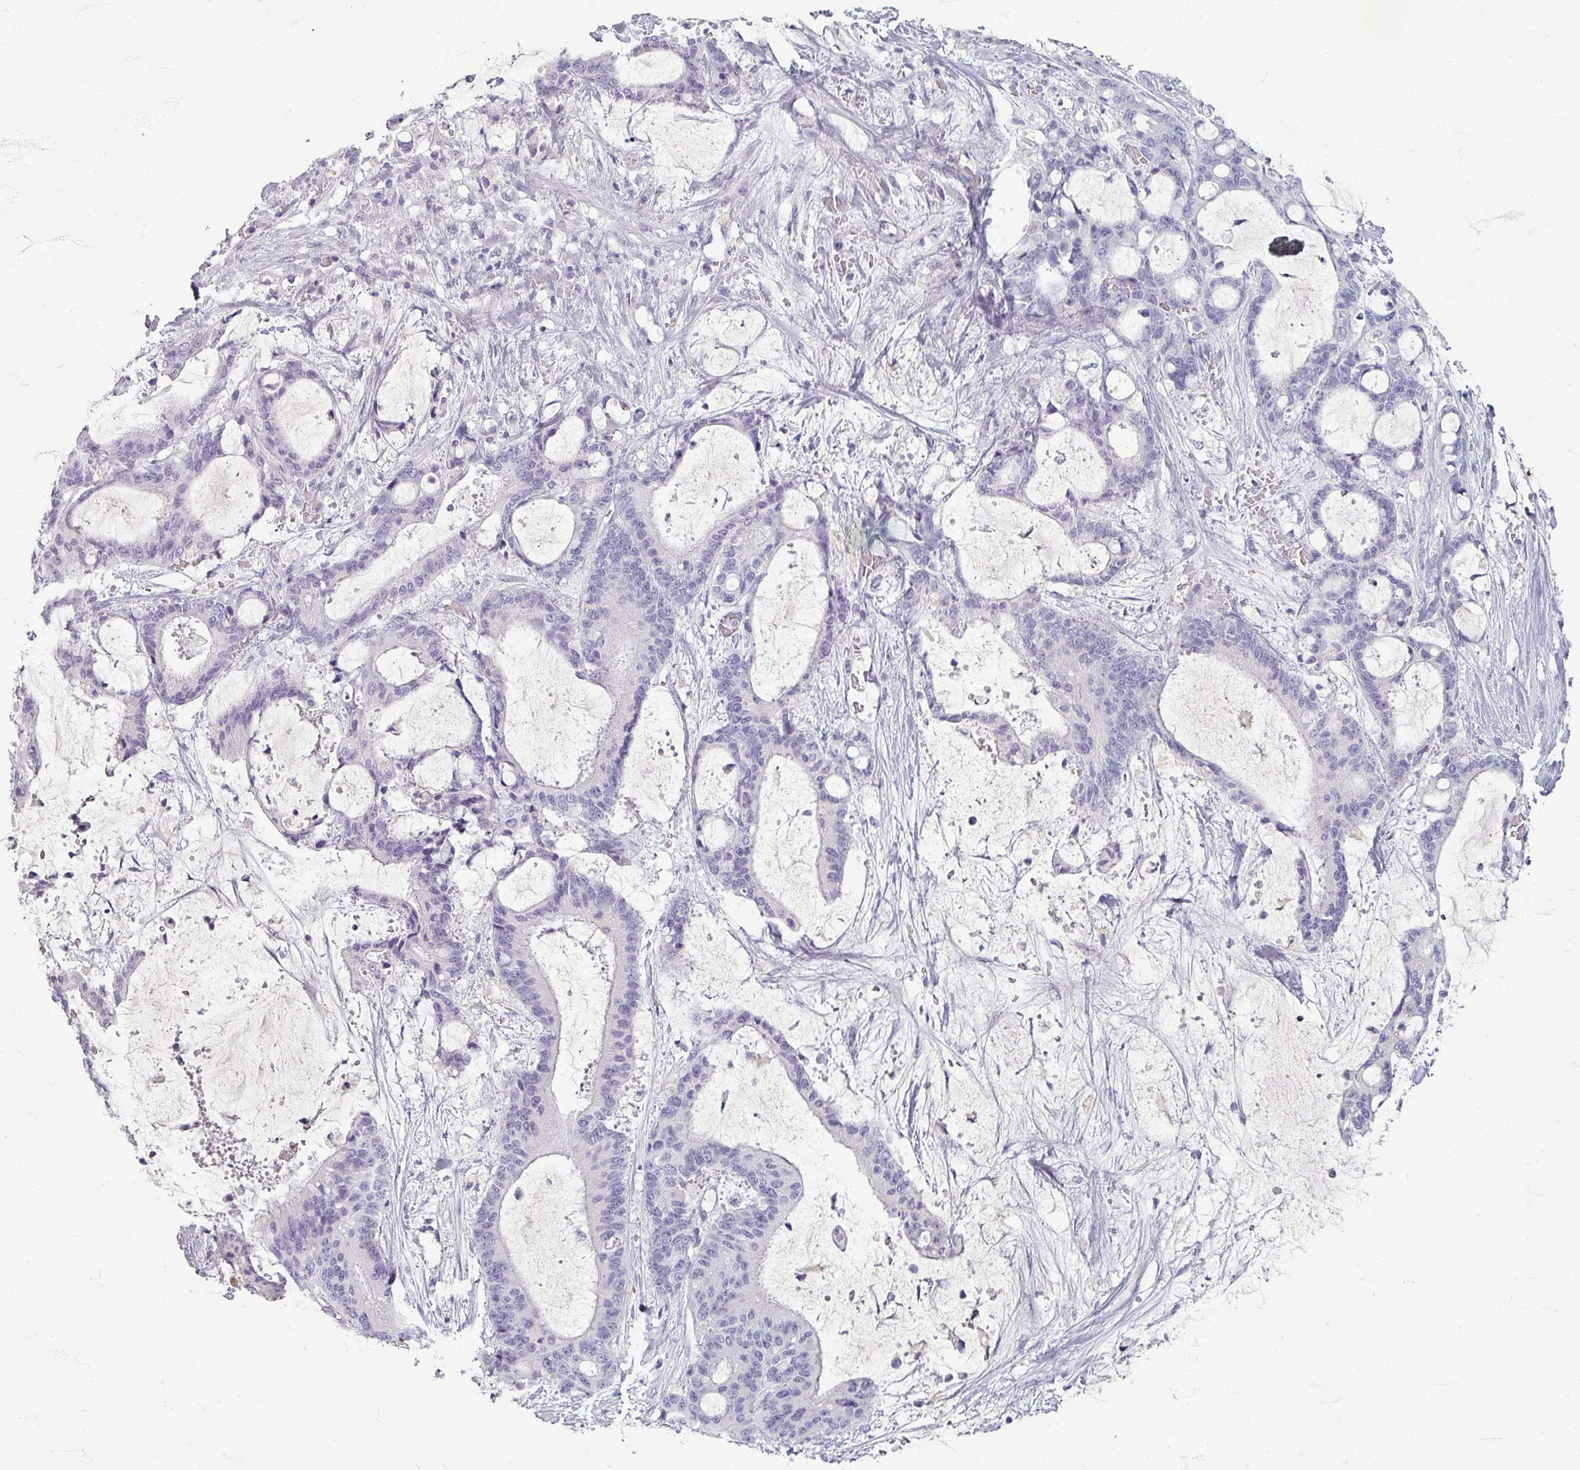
{"staining": {"intensity": "negative", "quantity": "none", "location": "none"}, "tissue": "liver cancer", "cell_type": "Tumor cells", "image_type": "cancer", "snomed": [{"axis": "morphology", "description": "Normal tissue, NOS"}, {"axis": "morphology", "description": "Cholangiocarcinoma"}, {"axis": "topography", "description": "Liver"}, {"axis": "topography", "description": "Peripheral nerve tissue"}], "caption": "Immunohistochemistry (IHC) image of liver cancer stained for a protein (brown), which reveals no staining in tumor cells.", "gene": "ZNF878", "patient": {"sex": "female", "age": 73}}